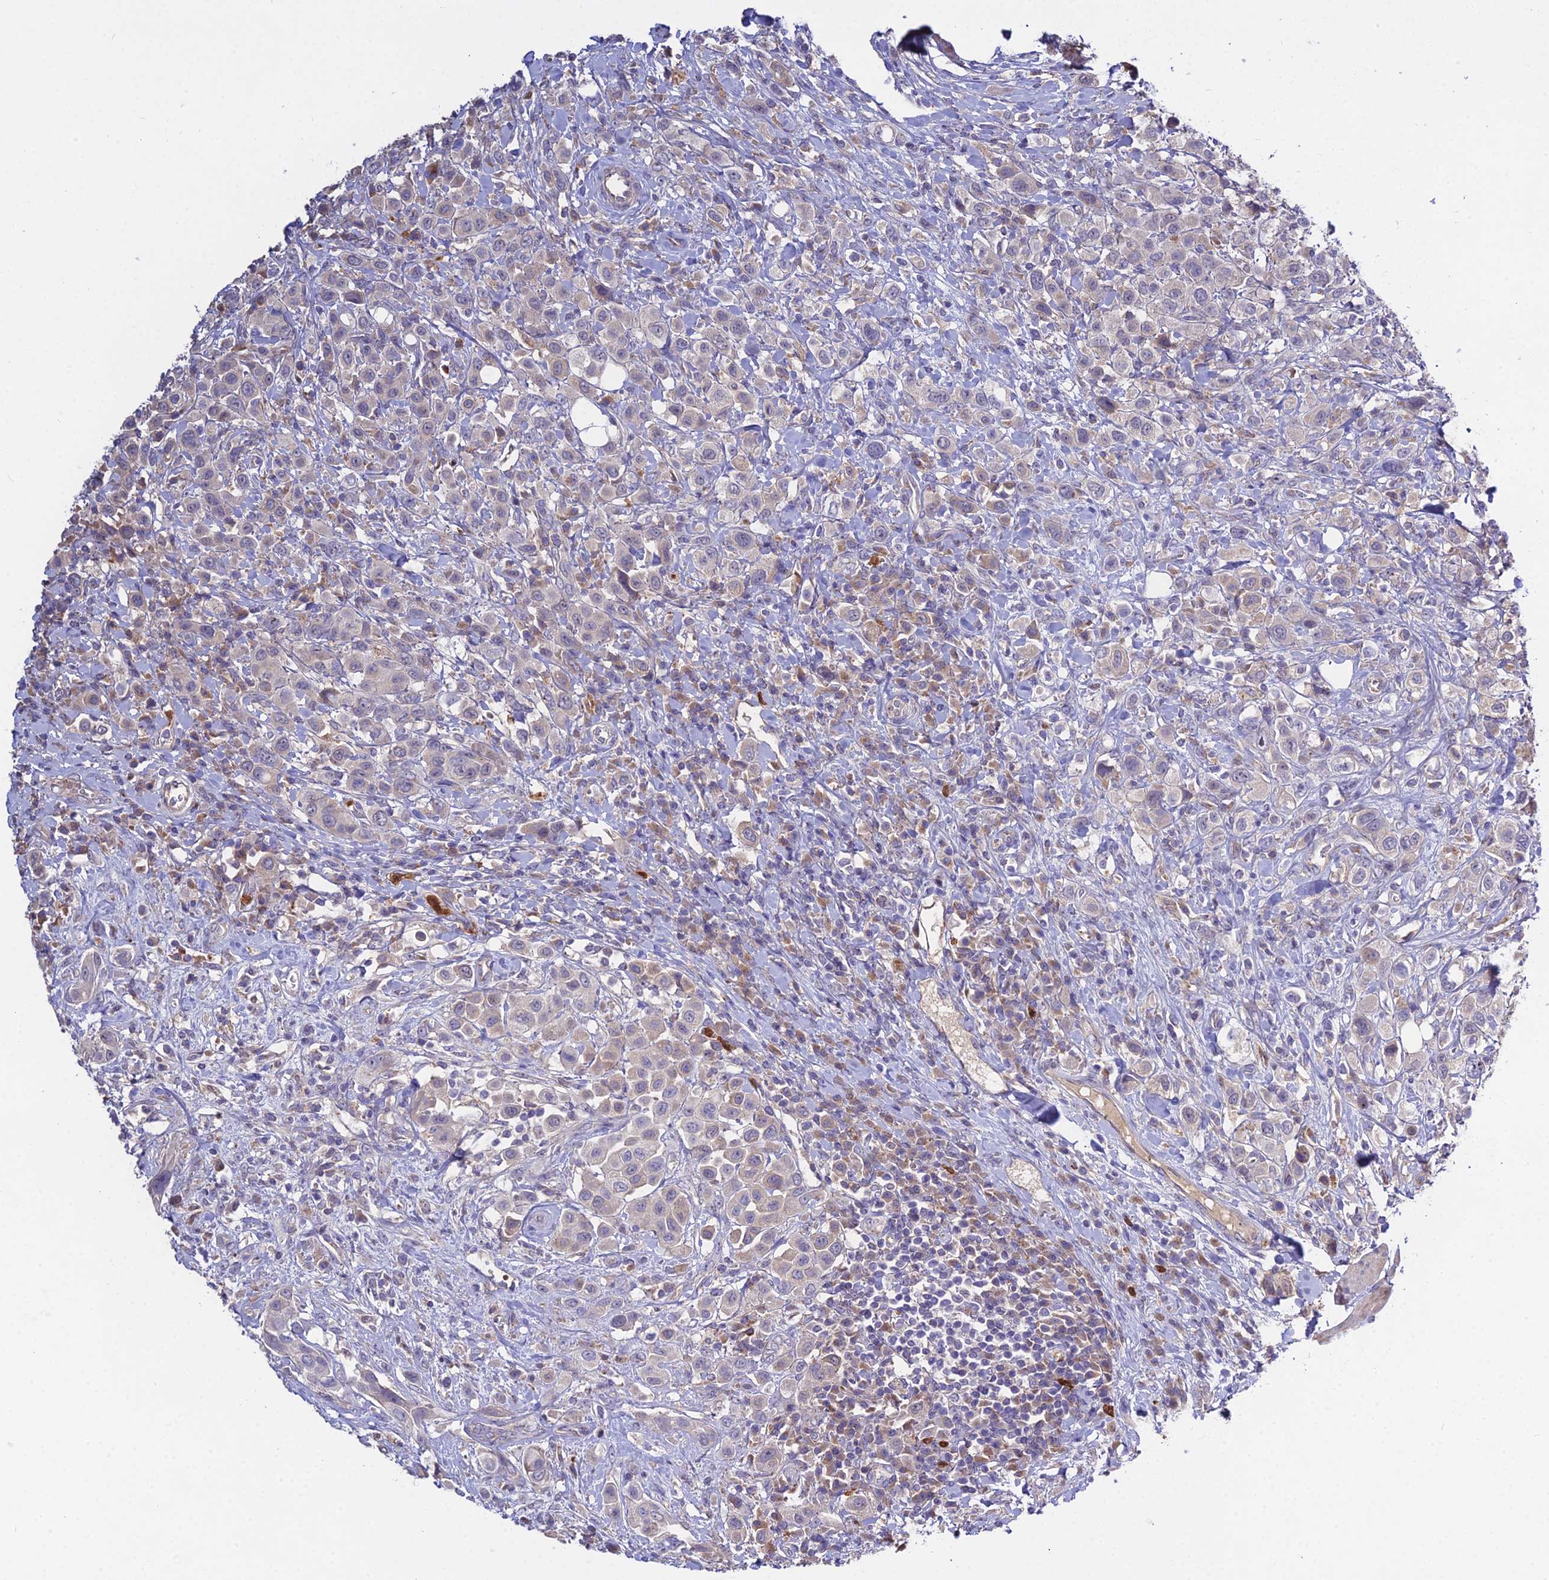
{"staining": {"intensity": "weak", "quantity": "<25%", "location": "cytoplasmic/membranous"}, "tissue": "urothelial cancer", "cell_type": "Tumor cells", "image_type": "cancer", "snomed": [{"axis": "morphology", "description": "Urothelial carcinoma, High grade"}, {"axis": "topography", "description": "Urinary bladder"}], "caption": "A high-resolution histopathology image shows immunohistochemistry staining of urothelial cancer, which reveals no significant positivity in tumor cells. The staining is performed using DAB brown chromogen with nuclei counter-stained in using hematoxylin.", "gene": "EID2", "patient": {"sex": "male", "age": 50}}